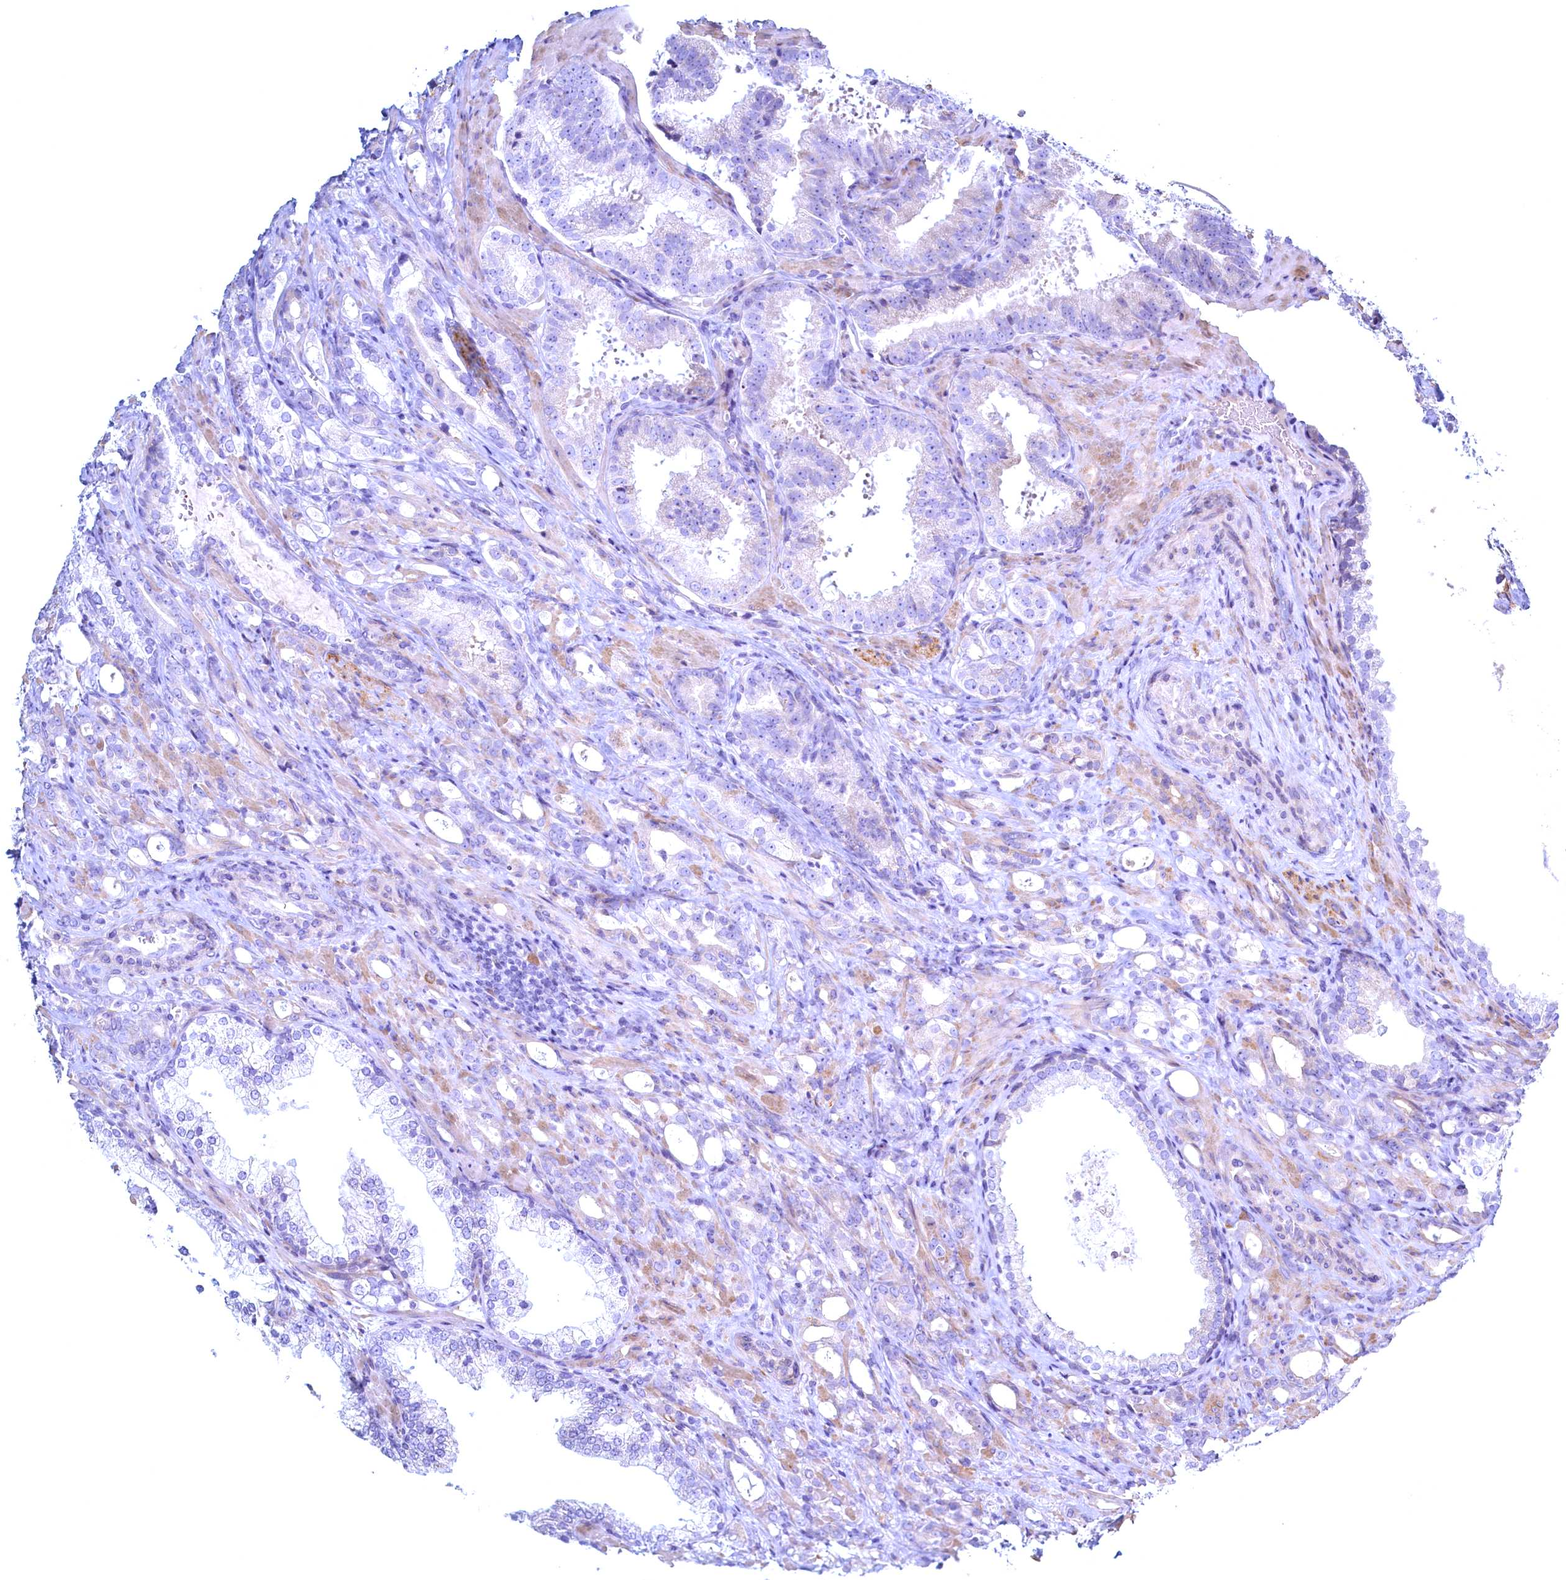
{"staining": {"intensity": "negative", "quantity": "none", "location": "none"}, "tissue": "prostate cancer", "cell_type": "Tumor cells", "image_type": "cancer", "snomed": [{"axis": "morphology", "description": "Adenocarcinoma, High grade"}, {"axis": "topography", "description": "Prostate"}], "caption": "Protein analysis of prostate adenocarcinoma (high-grade) displays no significant expression in tumor cells.", "gene": "MAP1LC3A", "patient": {"sex": "male", "age": 72}}